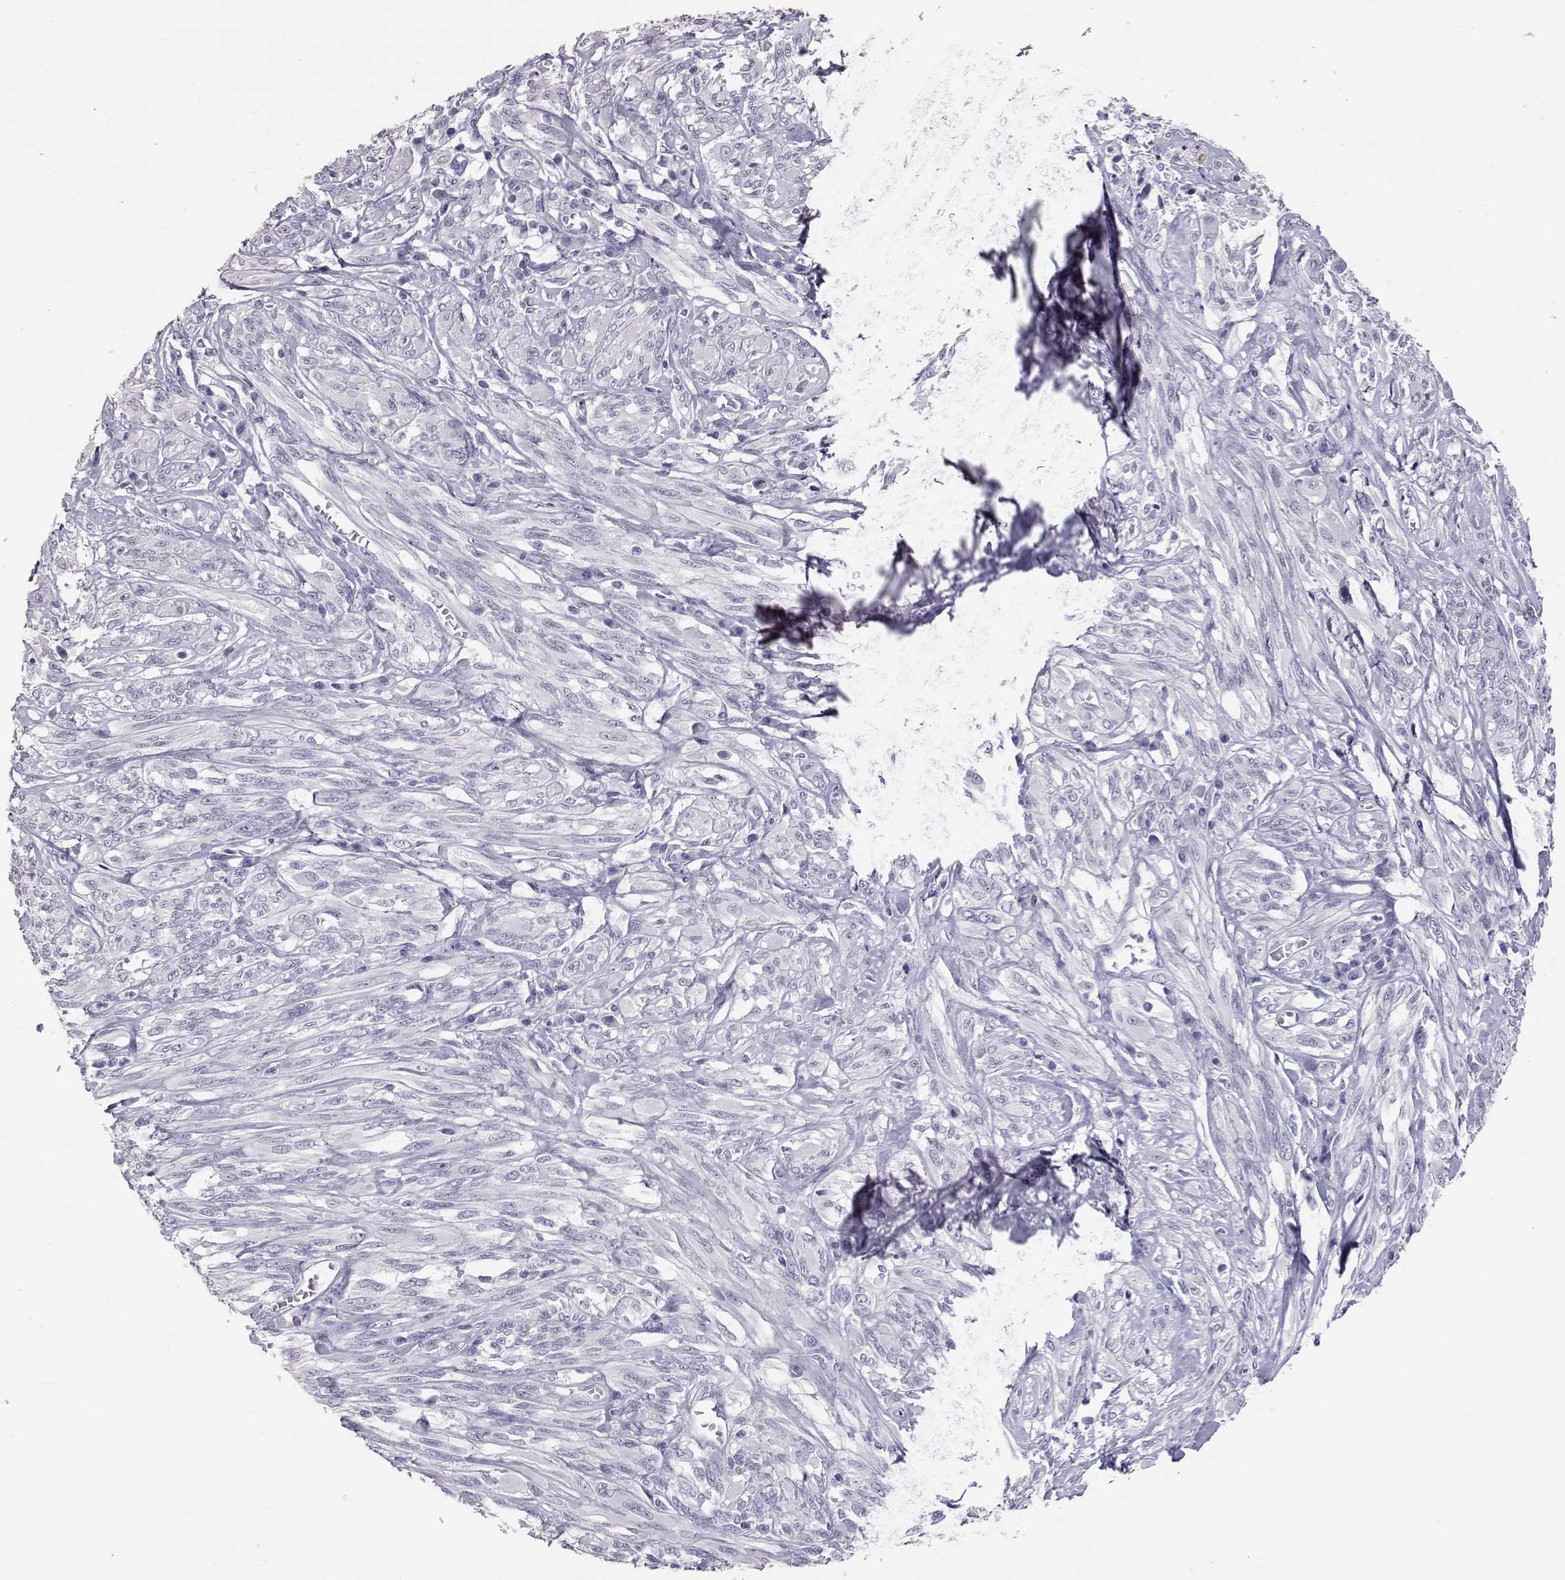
{"staining": {"intensity": "negative", "quantity": "none", "location": "none"}, "tissue": "melanoma", "cell_type": "Tumor cells", "image_type": "cancer", "snomed": [{"axis": "morphology", "description": "Malignant melanoma, NOS"}, {"axis": "topography", "description": "Skin"}], "caption": "High power microscopy histopathology image of an immunohistochemistry (IHC) image of malignant melanoma, revealing no significant positivity in tumor cells. (DAB immunohistochemistry (IHC) with hematoxylin counter stain).", "gene": "PMCH", "patient": {"sex": "female", "age": 91}}